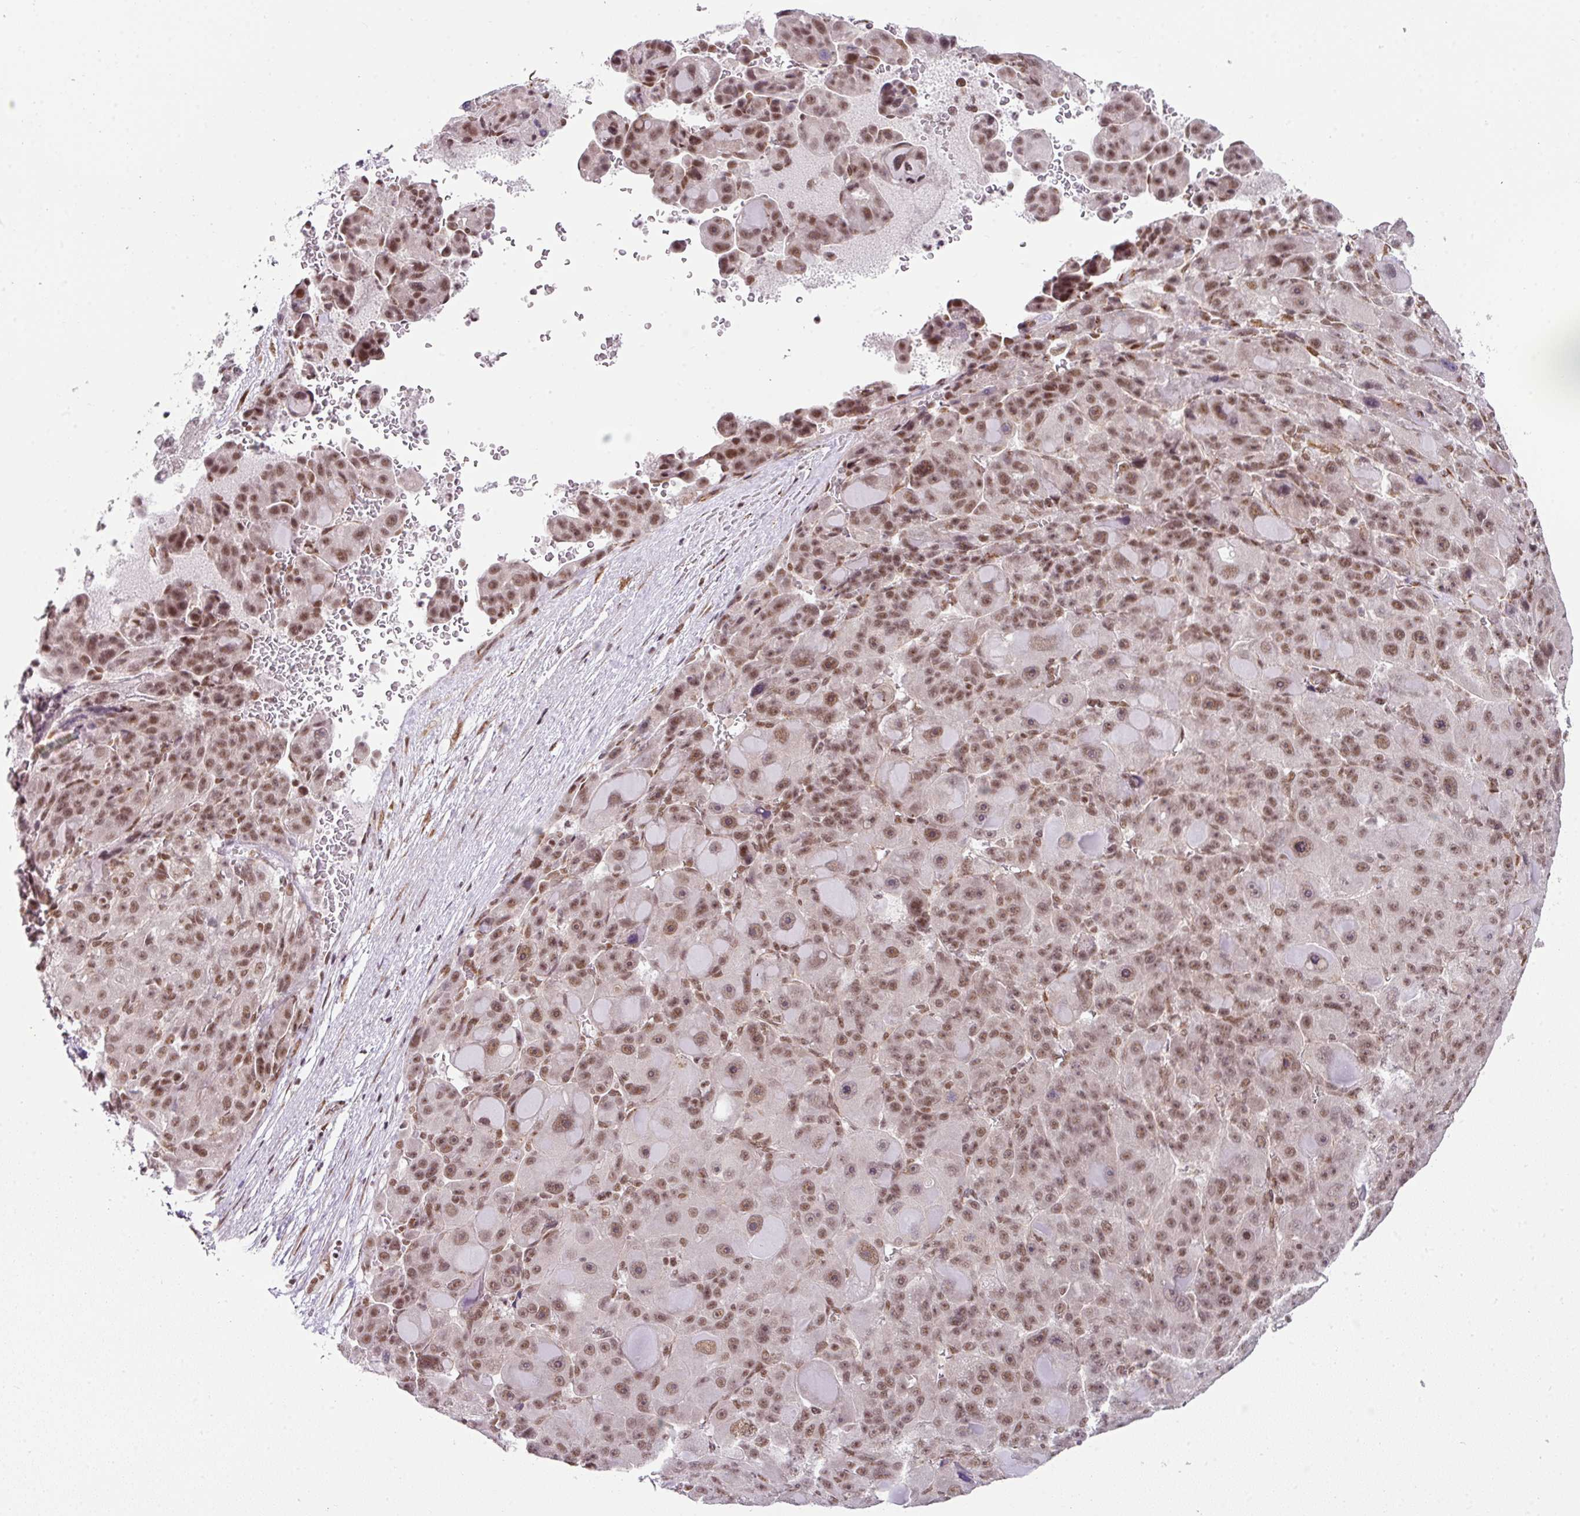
{"staining": {"intensity": "moderate", "quantity": ">75%", "location": "nuclear"}, "tissue": "liver cancer", "cell_type": "Tumor cells", "image_type": "cancer", "snomed": [{"axis": "morphology", "description": "Carcinoma, Hepatocellular, NOS"}, {"axis": "topography", "description": "Liver"}], "caption": "Moderate nuclear positivity for a protein is seen in about >75% of tumor cells of liver cancer (hepatocellular carcinoma) using immunohistochemistry (IHC).", "gene": "NFYA", "patient": {"sex": "male", "age": 76}}